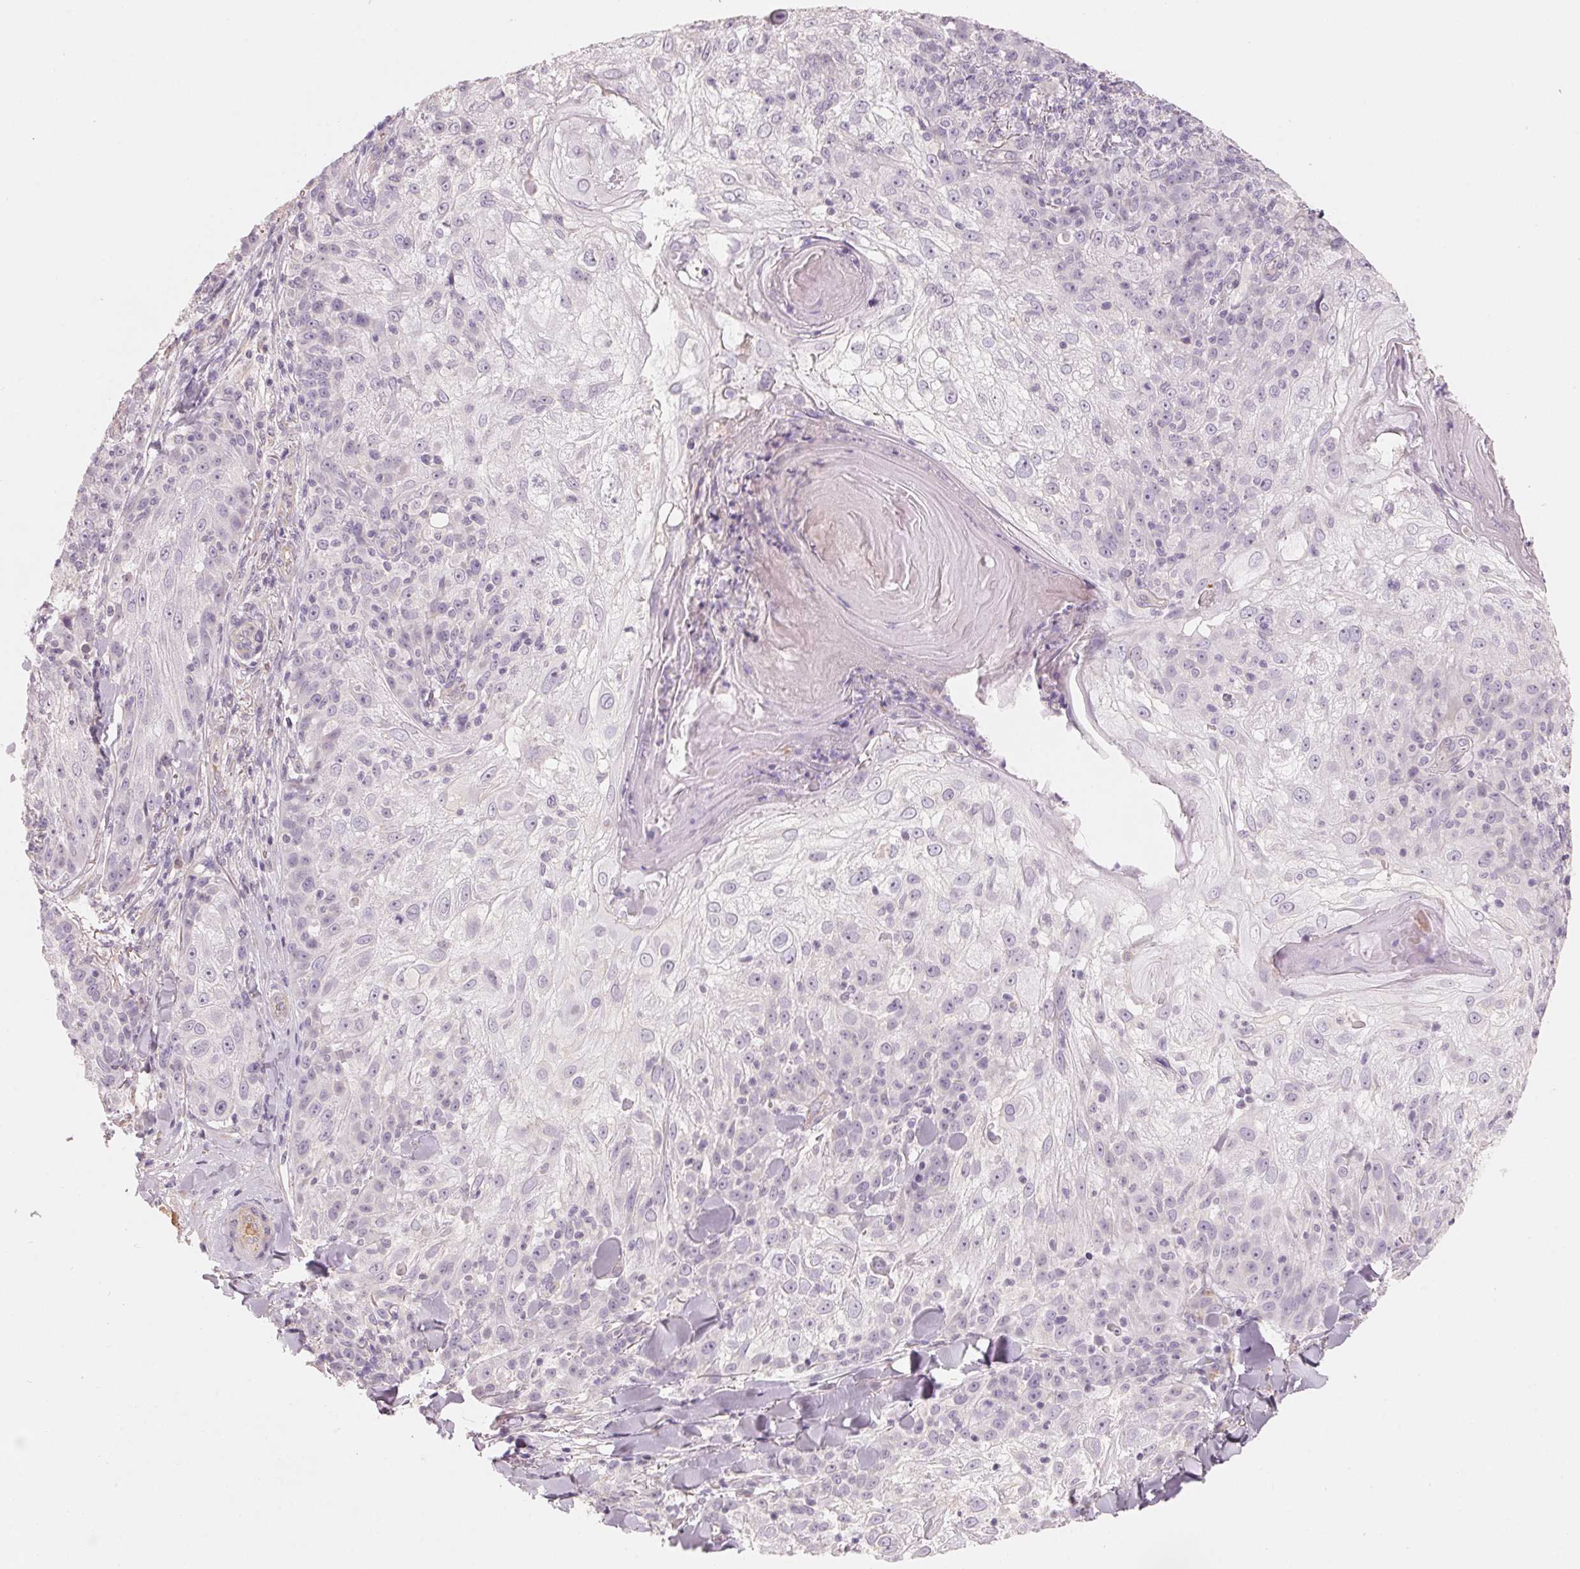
{"staining": {"intensity": "negative", "quantity": "none", "location": "none"}, "tissue": "skin cancer", "cell_type": "Tumor cells", "image_type": "cancer", "snomed": [{"axis": "morphology", "description": "Normal tissue, NOS"}, {"axis": "morphology", "description": "Squamous cell carcinoma, NOS"}, {"axis": "topography", "description": "Skin"}], "caption": "The IHC photomicrograph has no significant staining in tumor cells of skin squamous cell carcinoma tissue.", "gene": "CFHR2", "patient": {"sex": "female", "age": 83}}